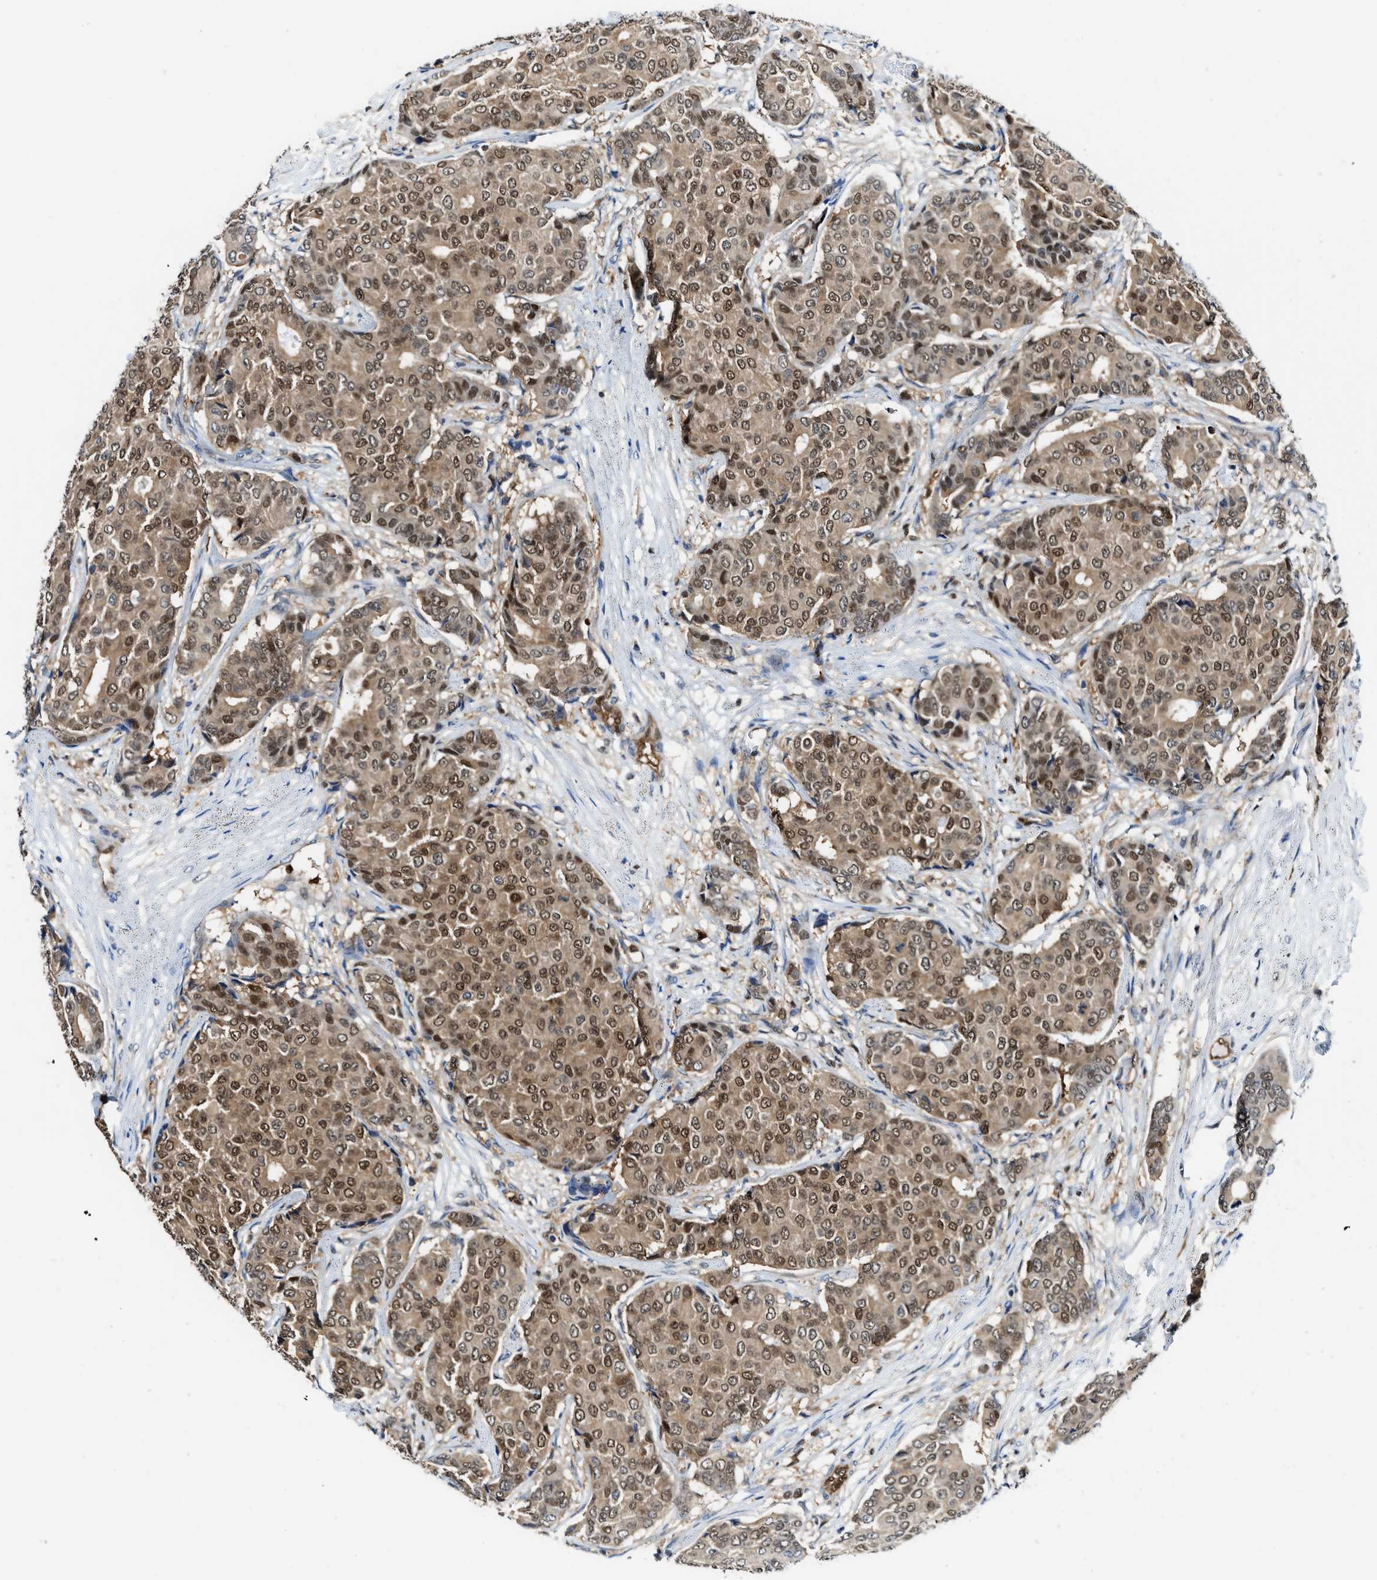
{"staining": {"intensity": "moderate", "quantity": ">75%", "location": "cytoplasmic/membranous,nuclear"}, "tissue": "breast cancer", "cell_type": "Tumor cells", "image_type": "cancer", "snomed": [{"axis": "morphology", "description": "Duct carcinoma"}, {"axis": "topography", "description": "Breast"}], "caption": "DAB (3,3'-diaminobenzidine) immunohistochemical staining of human breast invasive ductal carcinoma exhibits moderate cytoplasmic/membranous and nuclear protein expression in approximately >75% of tumor cells. (brown staining indicates protein expression, while blue staining denotes nuclei).", "gene": "LTA4H", "patient": {"sex": "female", "age": 75}}